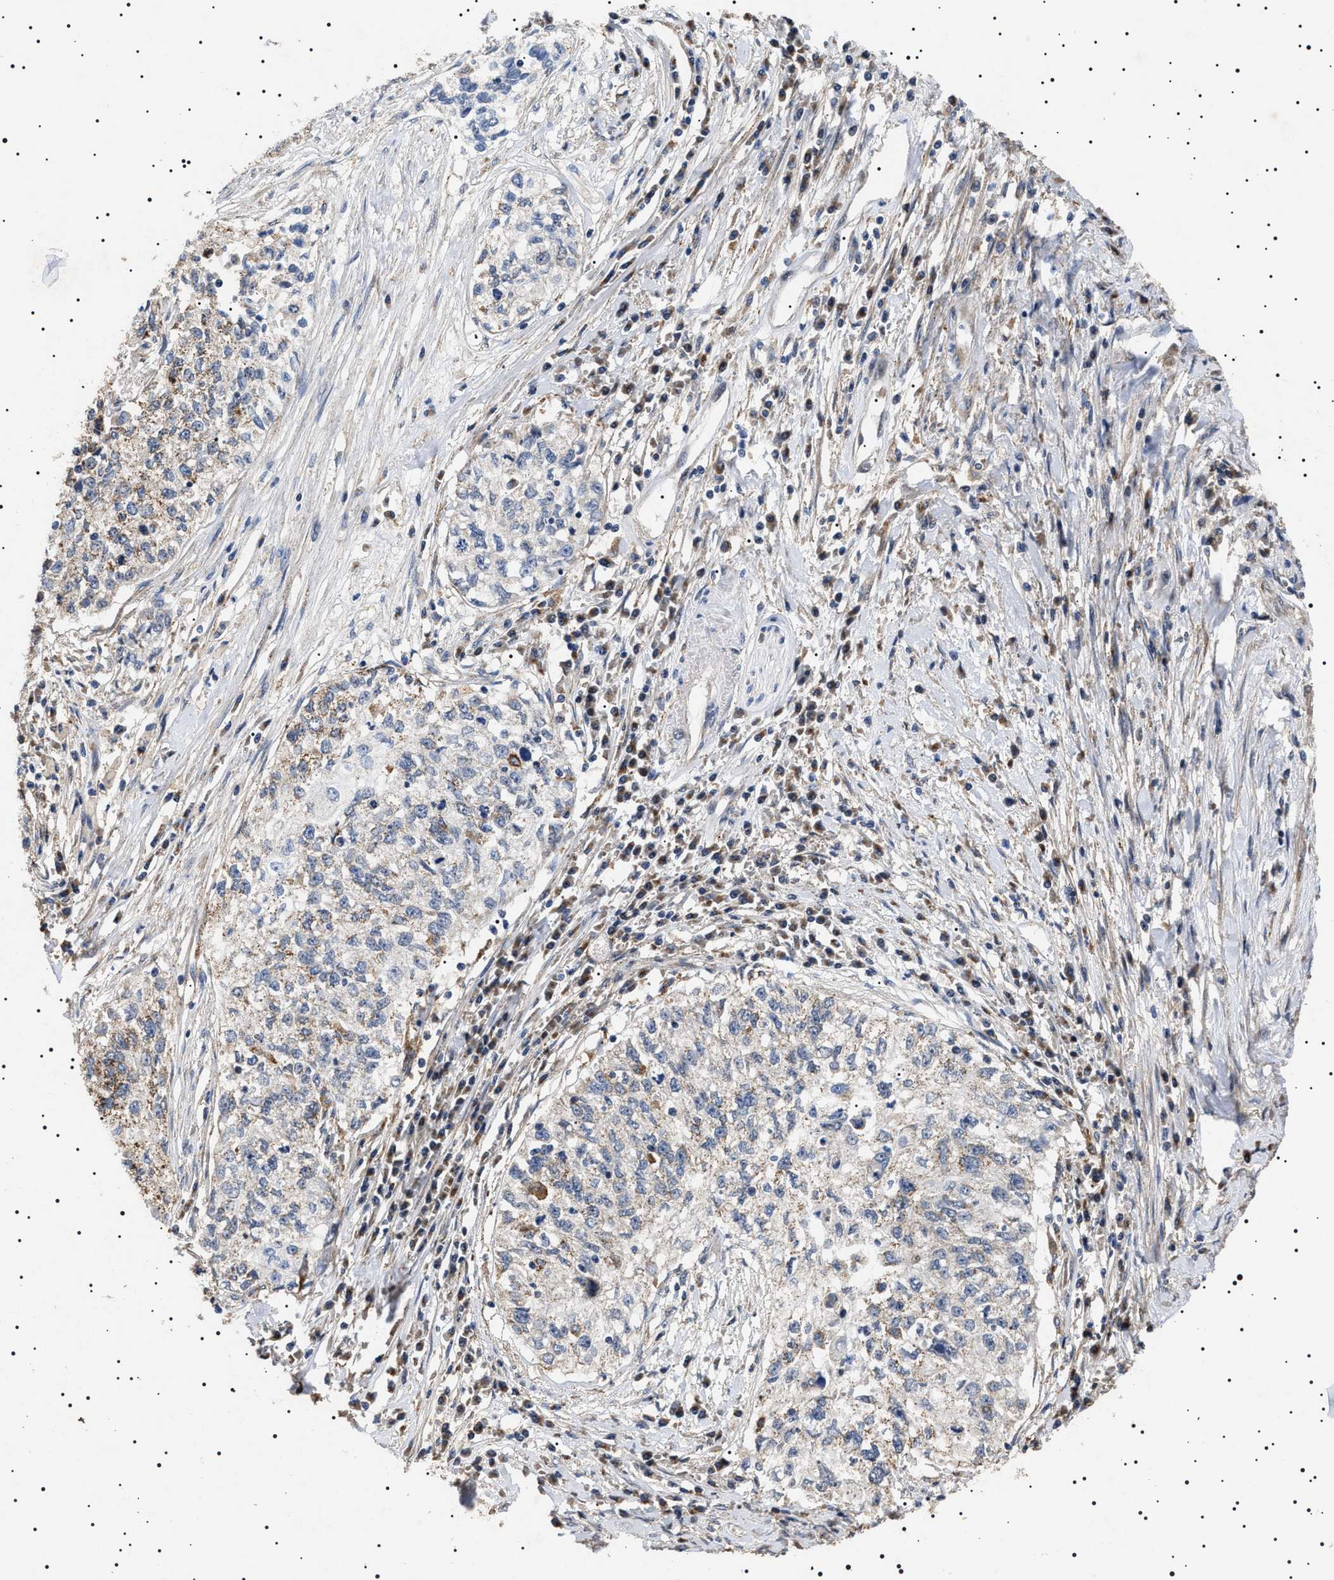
{"staining": {"intensity": "negative", "quantity": "none", "location": "none"}, "tissue": "cervical cancer", "cell_type": "Tumor cells", "image_type": "cancer", "snomed": [{"axis": "morphology", "description": "Squamous cell carcinoma, NOS"}, {"axis": "topography", "description": "Cervix"}], "caption": "High power microscopy image of an immunohistochemistry image of cervical squamous cell carcinoma, revealing no significant staining in tumor cells.", "gene": "RAB34", "patient": {"sex": "female", "age": 57}}